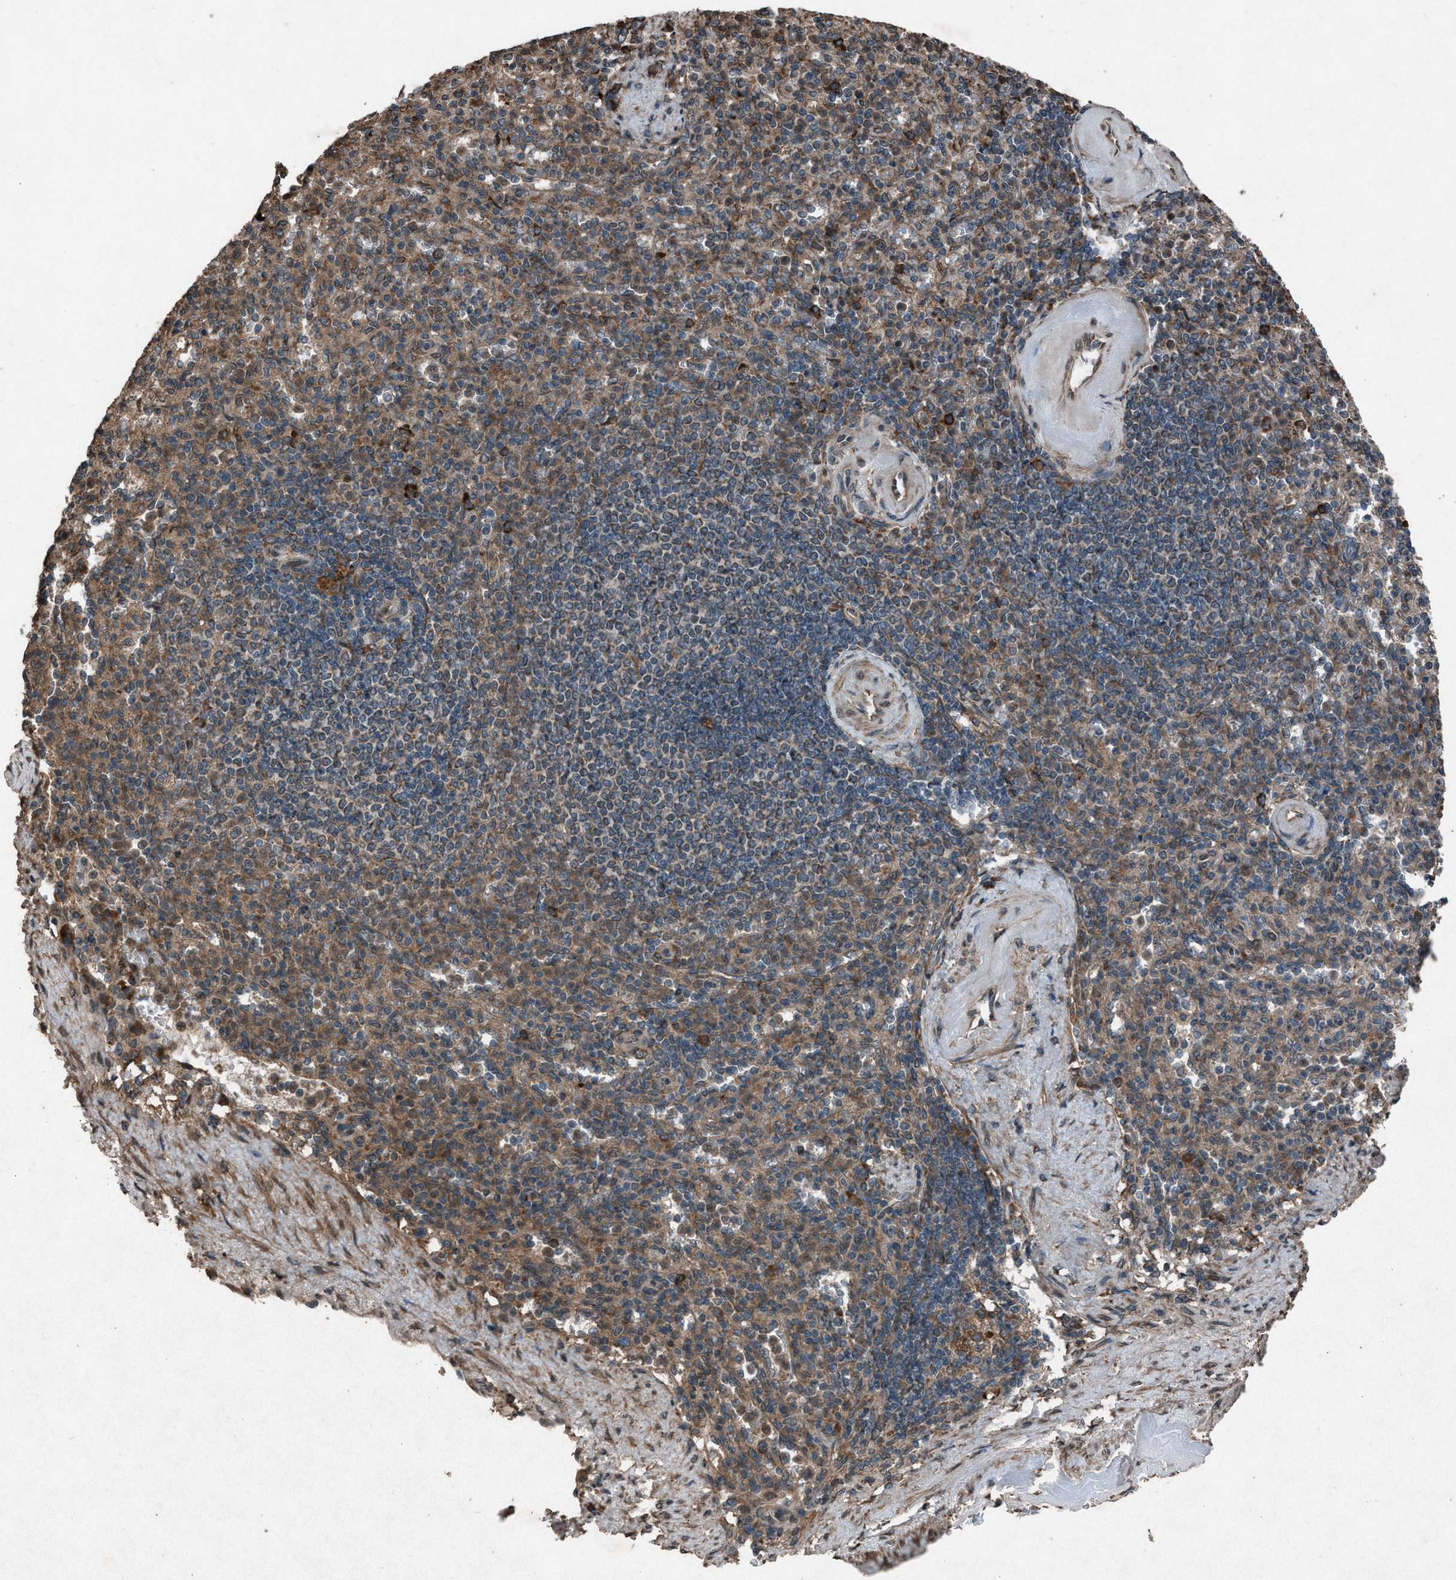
{"staining": {"intensity": "weak", "quantity": ">75%", "location": "cytoplasmic/membranous"}, "tissue": "spleen", "cell_type": "Cells in red pulp", "image_type": "normal", "snomed": [{"axis": "morphology", "description": "Normal tissue, NOS"}, {"axis": "topography", "description": "Spleen"}], "caption": "Immunohistochemistry (DAB (3,3'-diaminobenzidine)) staining of unremarkable spleen displays weak cytoplasmic/membranous protein expression in about >75% of cells in red pulp.", "gene": "CALR", "patient": {"sex": "female", "age": 74}}